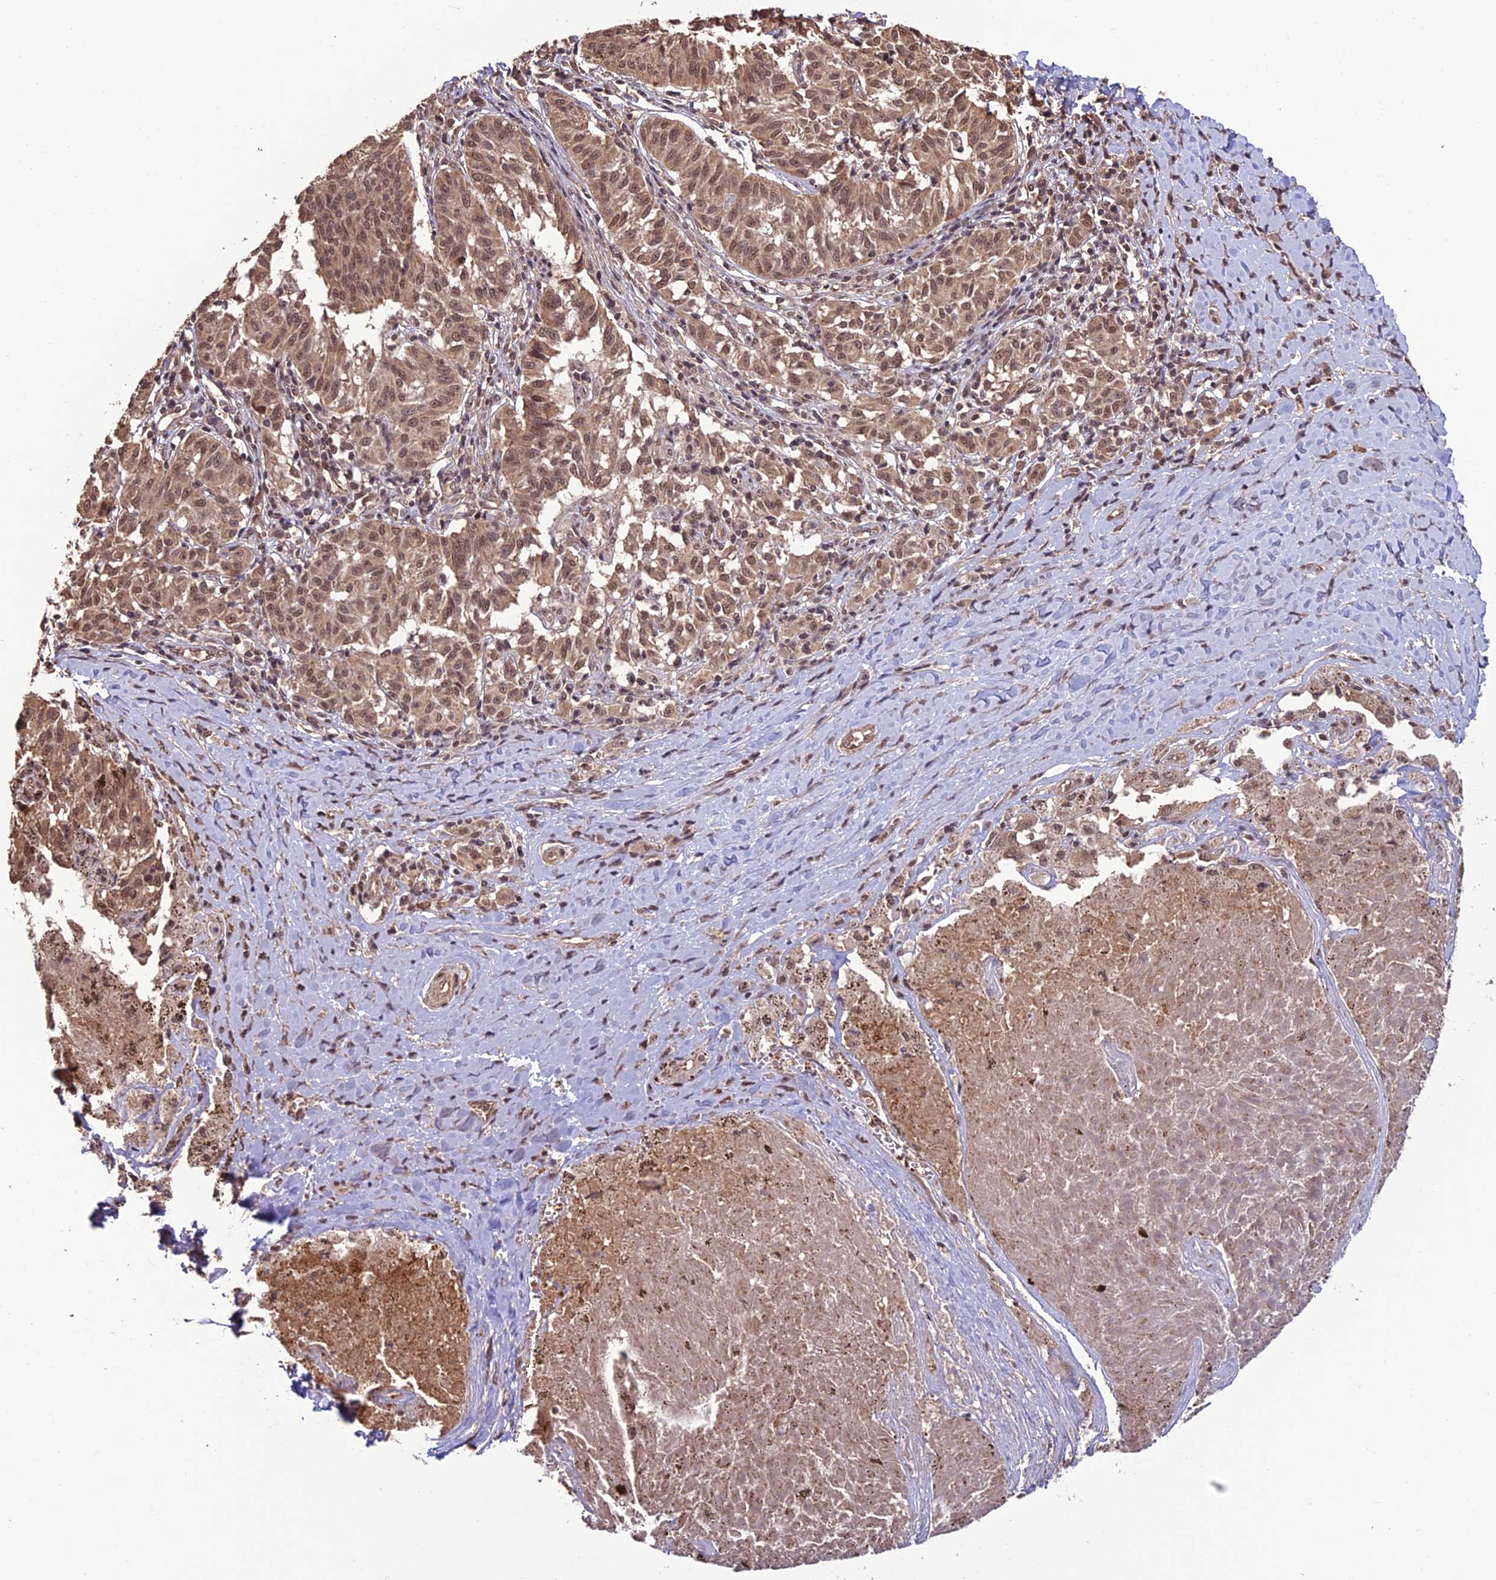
{"staining": {"intensity": "moderate", "quantity": ">75%", "location": "cytoplasmic/membranous,nuclear"}, "tissue": "melanoma", "cell_type": "Tumor cells", "image_type": "cancer", "snomed": [{"axis": "morphology", "description": "Malignant melanoma, NOS"}, {"axis": "topography", "description": "Skin"}], "caption": "This histopathology image displays immunohistochemistry (IHC) staining of human melanoma, with medium moderate cytoplasmic/membranous and nuclear staining in approximately >75% of tumor cells.", "gene": "CABIN1", "patient": {"sex": "female", "age": 72}}